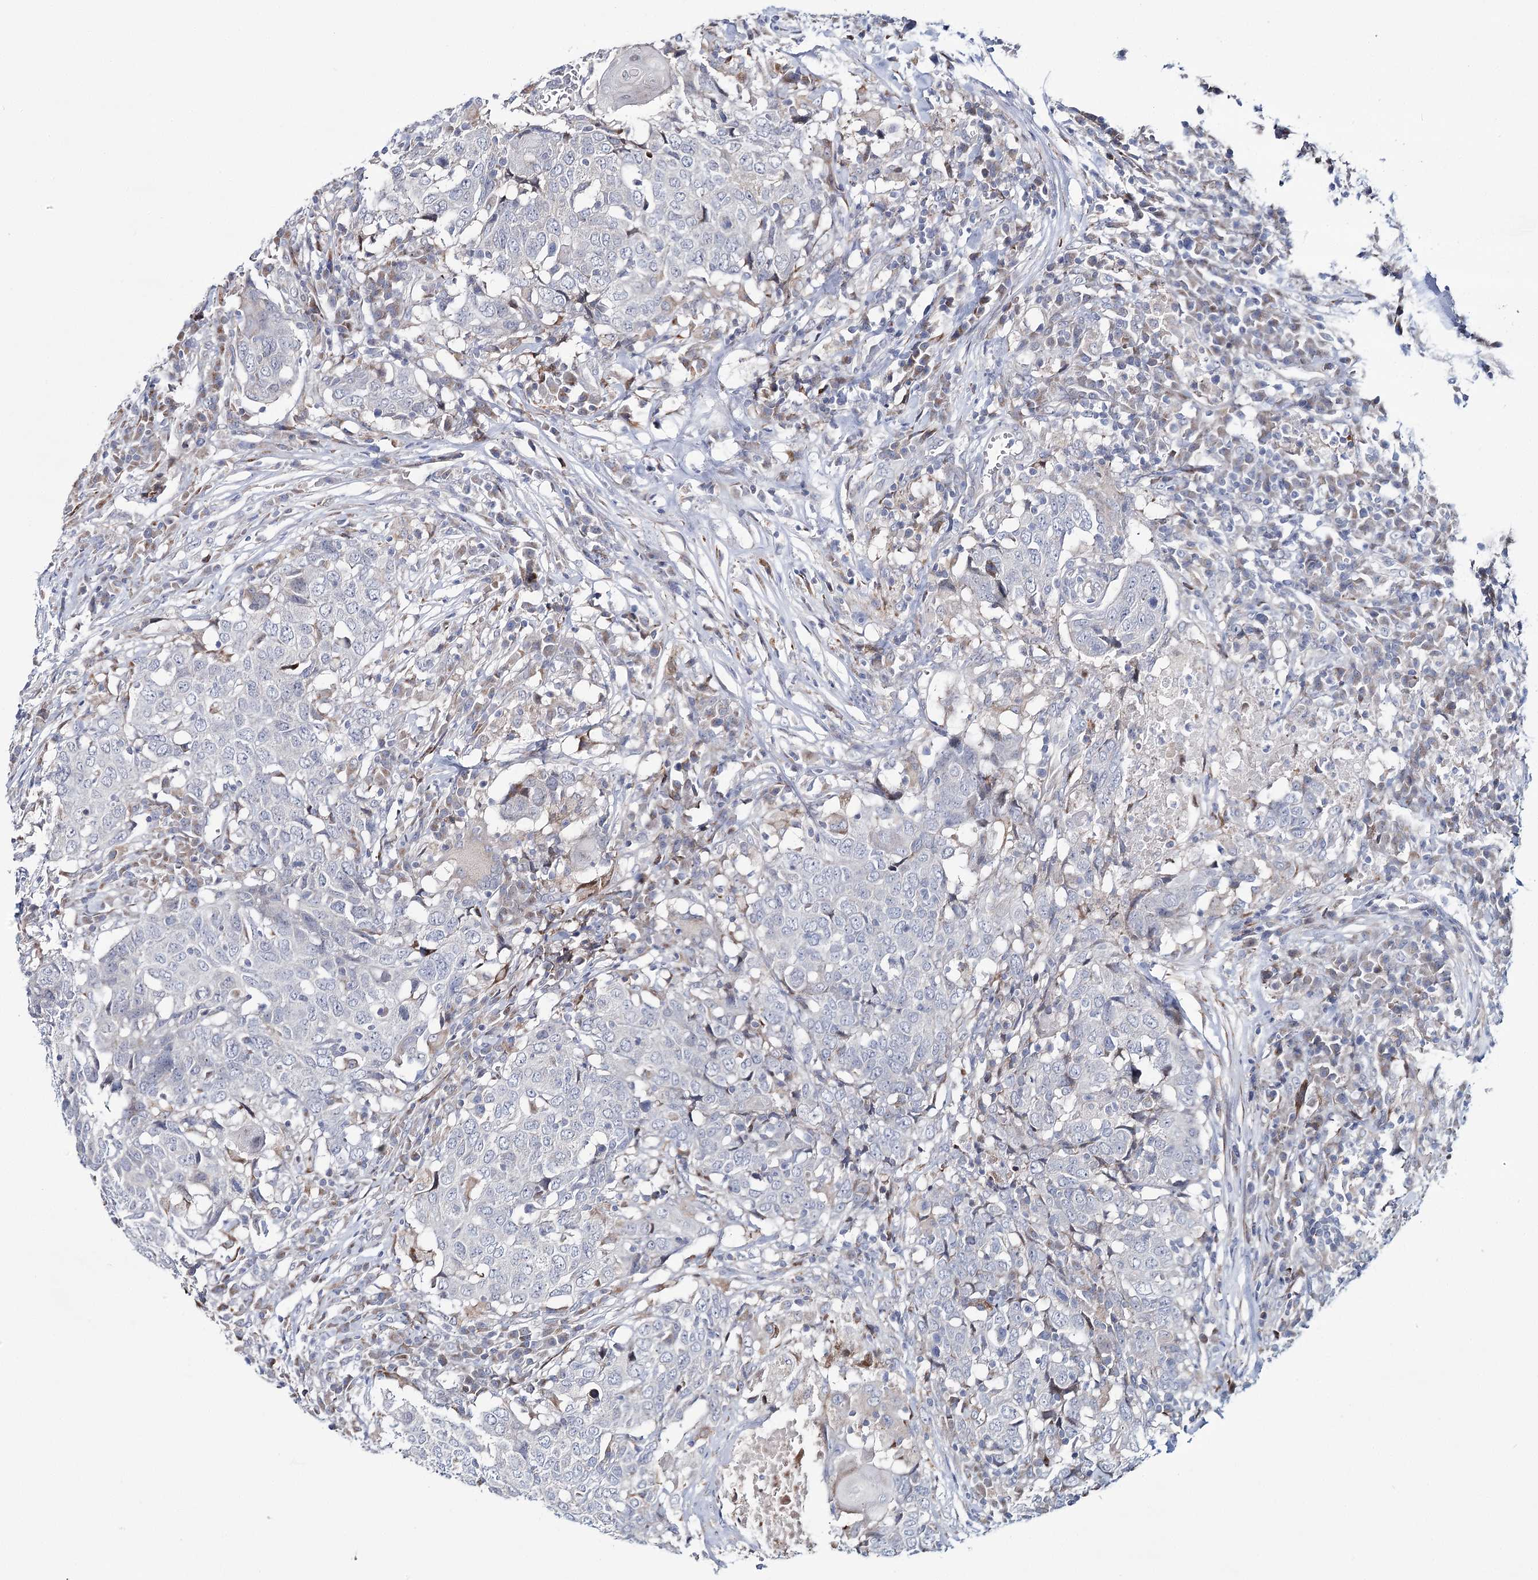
{"staining": {"intensity": "negative", "quantity": "none", "location": "none"}, "tissue": "head and neck cancer", "cell_type": "Tumor cells", "image_type": "cancer", "snomed": [{"axis": "morphology", "description": "Squamous cell carcinoma, NOS"}, {"axis": "topography", "description": "Head-Neck"}], "caption": "IHC photomicrograph of neoplastic tissue: squamous cell carcinoma (head and neck) stained with DAB exhibits no significant protein positivity in tumor cells.", "gene": "CPLANE1", "patient": {"sex": "male", "age": 66}}